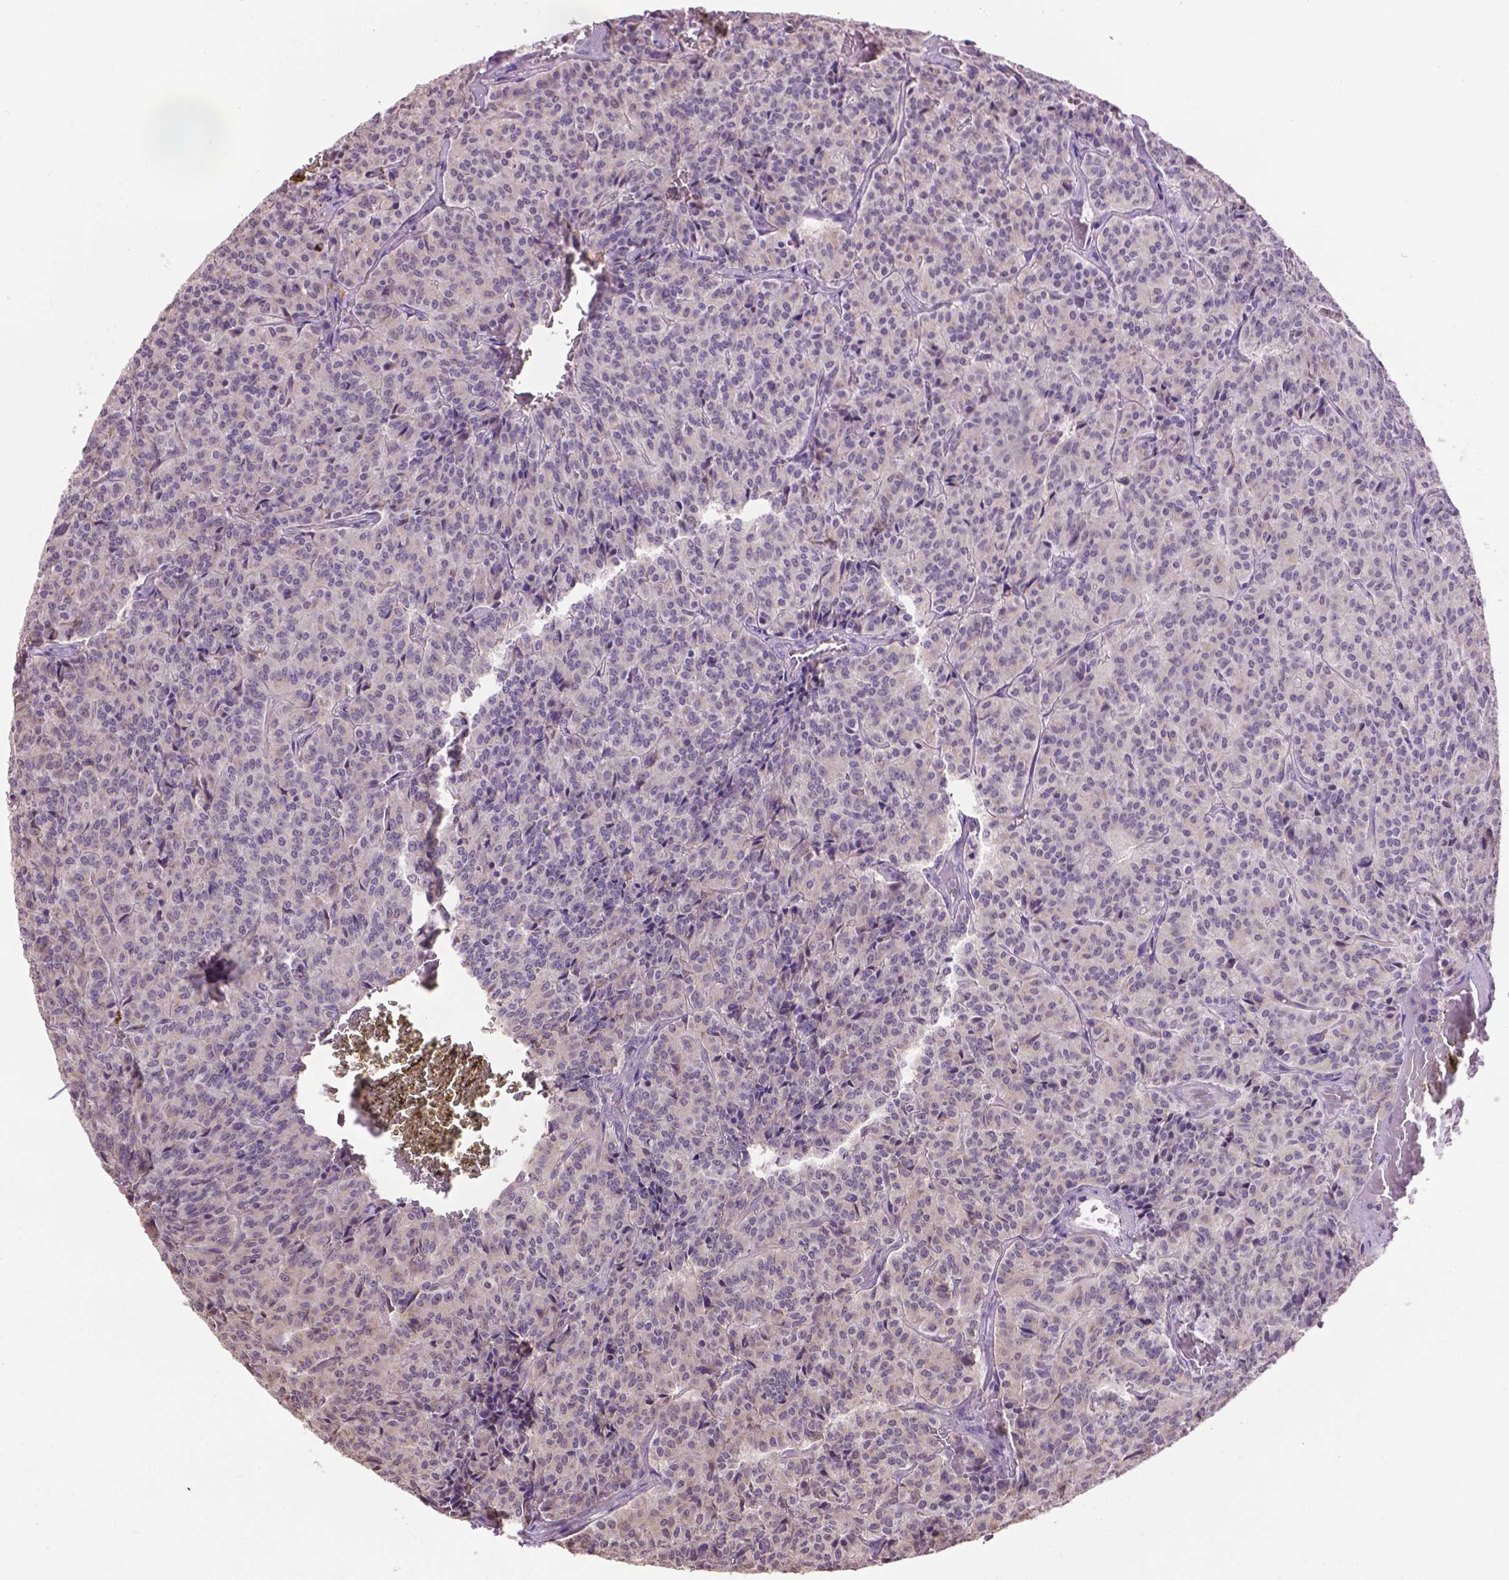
{"staining": {"intensity": "negative", "quantity": "none", "location": "none"}, "tissue": "carcinoid", "cell_type": "Tumor cells", "image_type": "cancer", "snomed": [{"axis": "morphology", "description": "Carcinoid, malignant, NOS"}, {"axis": "topography", "description": "Lung"}], "caption": "Tumor cells are negative for brown protein staining in carcinoid (malignant). (DAB (3,3'-diaminobenzidine) IHC with hematoxylin counter stain).", "gene": "CPM", "patient": {"sex": "male", "age": 70}}